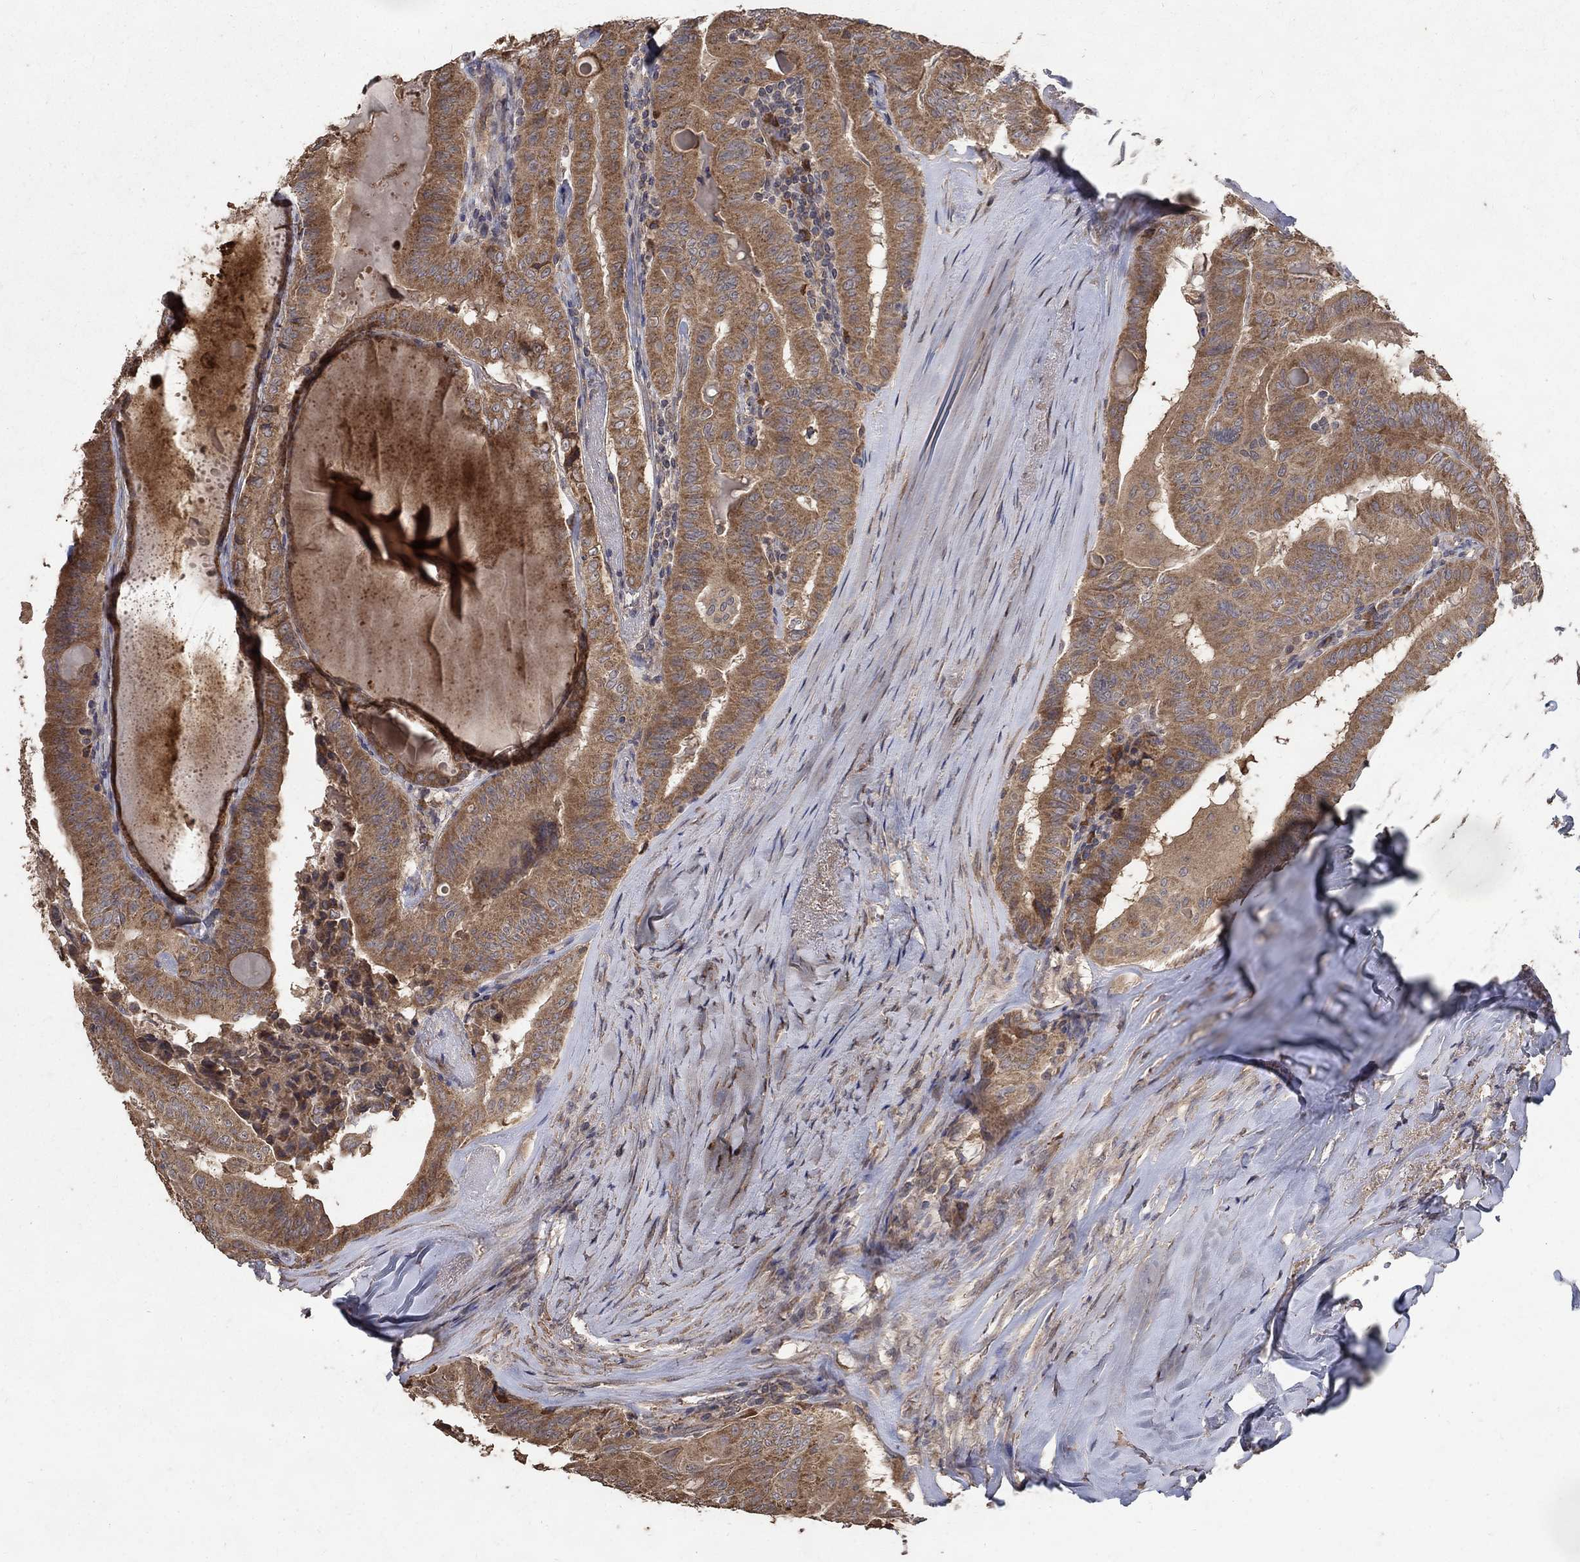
{"staining": {"intensity": "moderate", "quantity": ">75%", "location": "cytoplasmic/membranous"}, "tissue": "thyroid cancer", "cell_type": "Tumor cells", "image_type": "cancer", "snomed": [{"axis": "morphology", "description": "Papillary adenocarcinoma, NOS"}, {"axis": "topography", "description": "Thyroid gland"}], "caption": "Immunohistochemical staining of thyroid cancer (papillary adenocarcinoma) displays medium levels of moderate cytoplasmic/membranous staining in approximately >75% of tumor cells.", "gene": "C17orf75", "patient": {"sex": "female", "age": 68}}